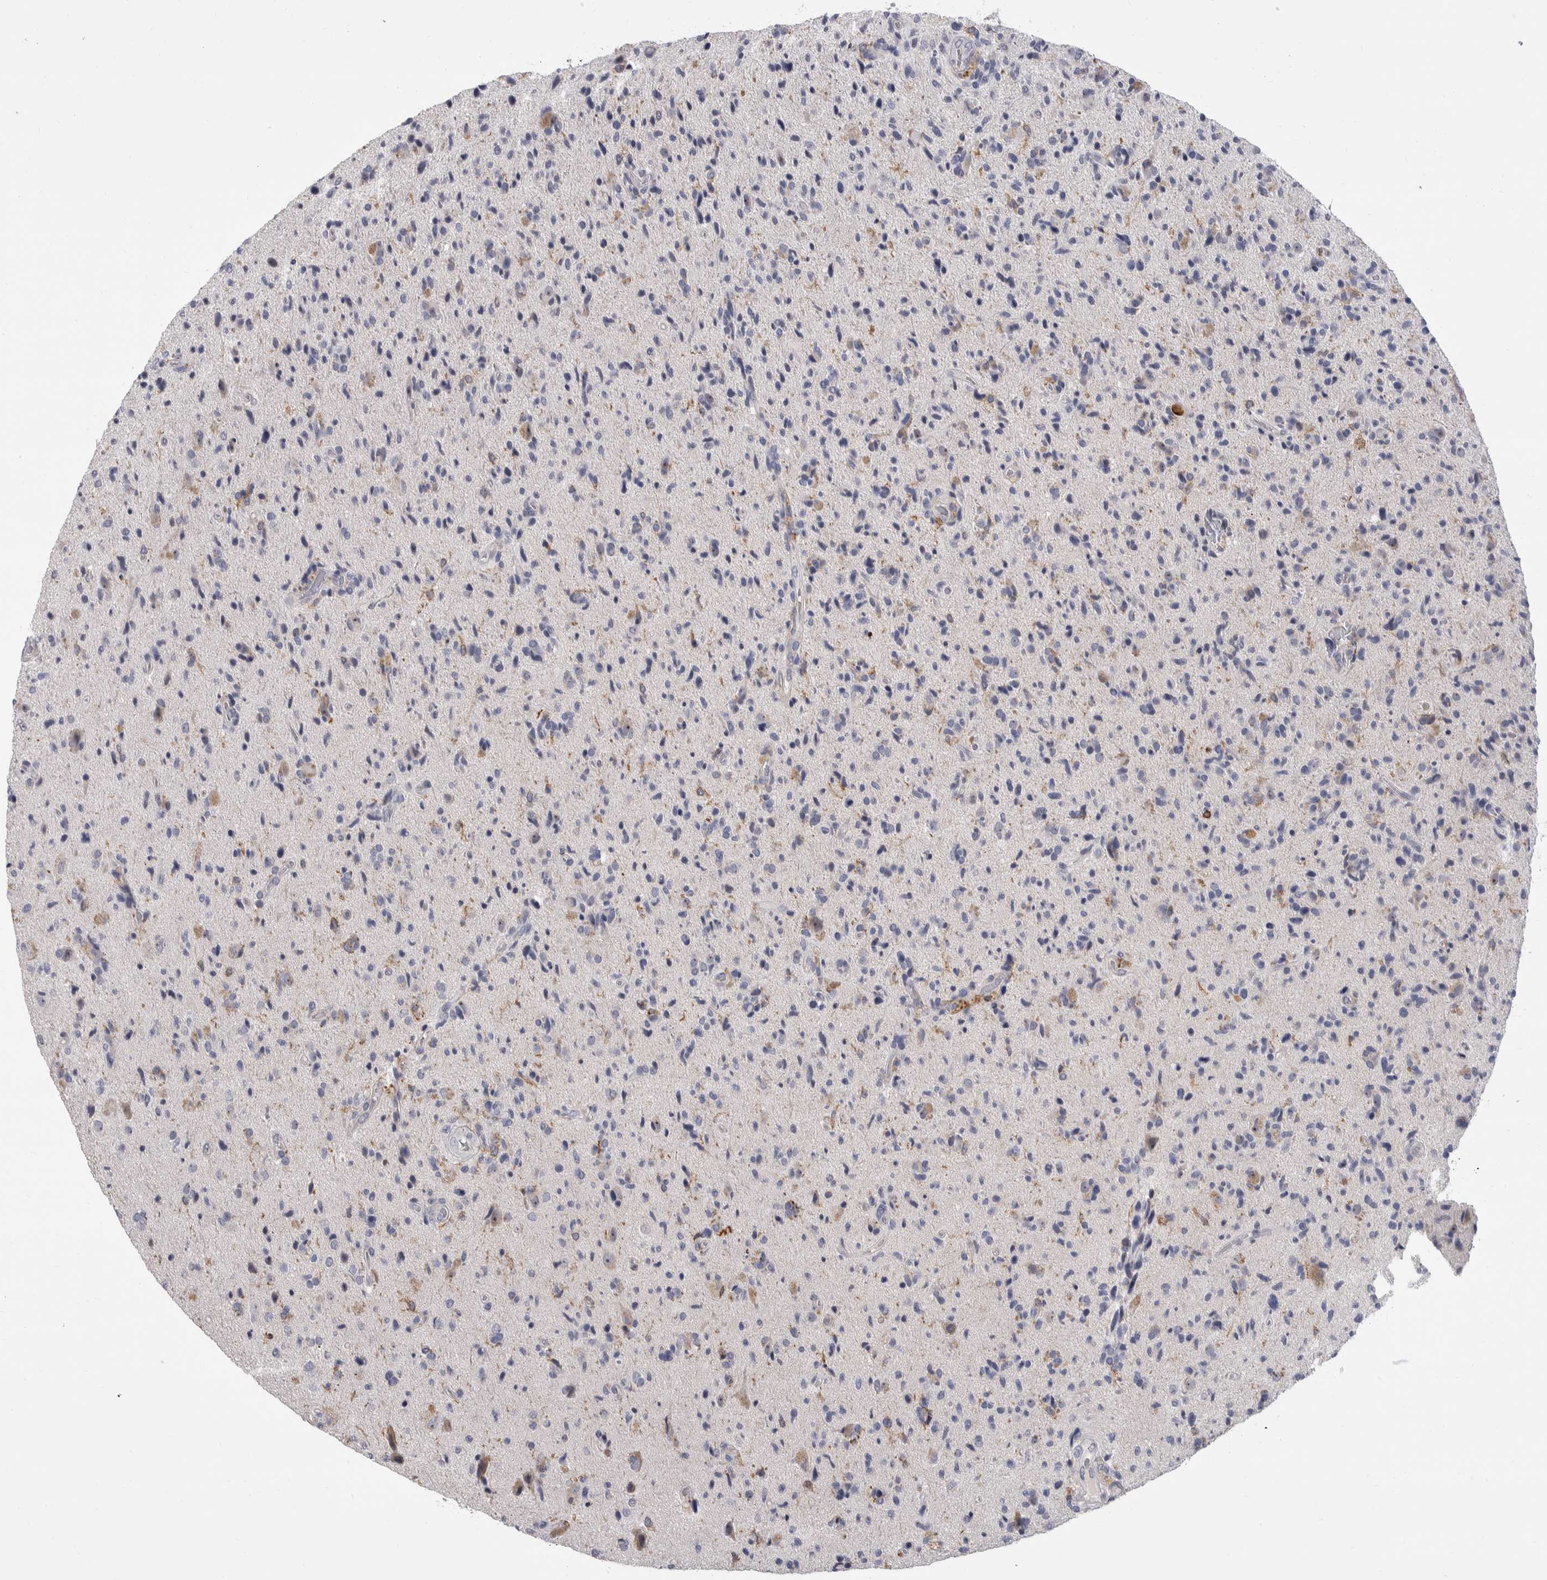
{"staining": {"intensity": "negative", "quantity": "none", "location": "none"}, "tissue": "glioma", "cell_type": "Tumor cells", "image_type": "cancer", "snomed": [{"axis": "morphology", "description": "Glioma, malignant, High grade"}, {"axis": "topography", "description": "Brain"}], "caption": "IHC of glioma demonstrates no positivity in tumor cells.", "gene": "CEP295NL", "patient": {"sex": "male", "age": 72}}